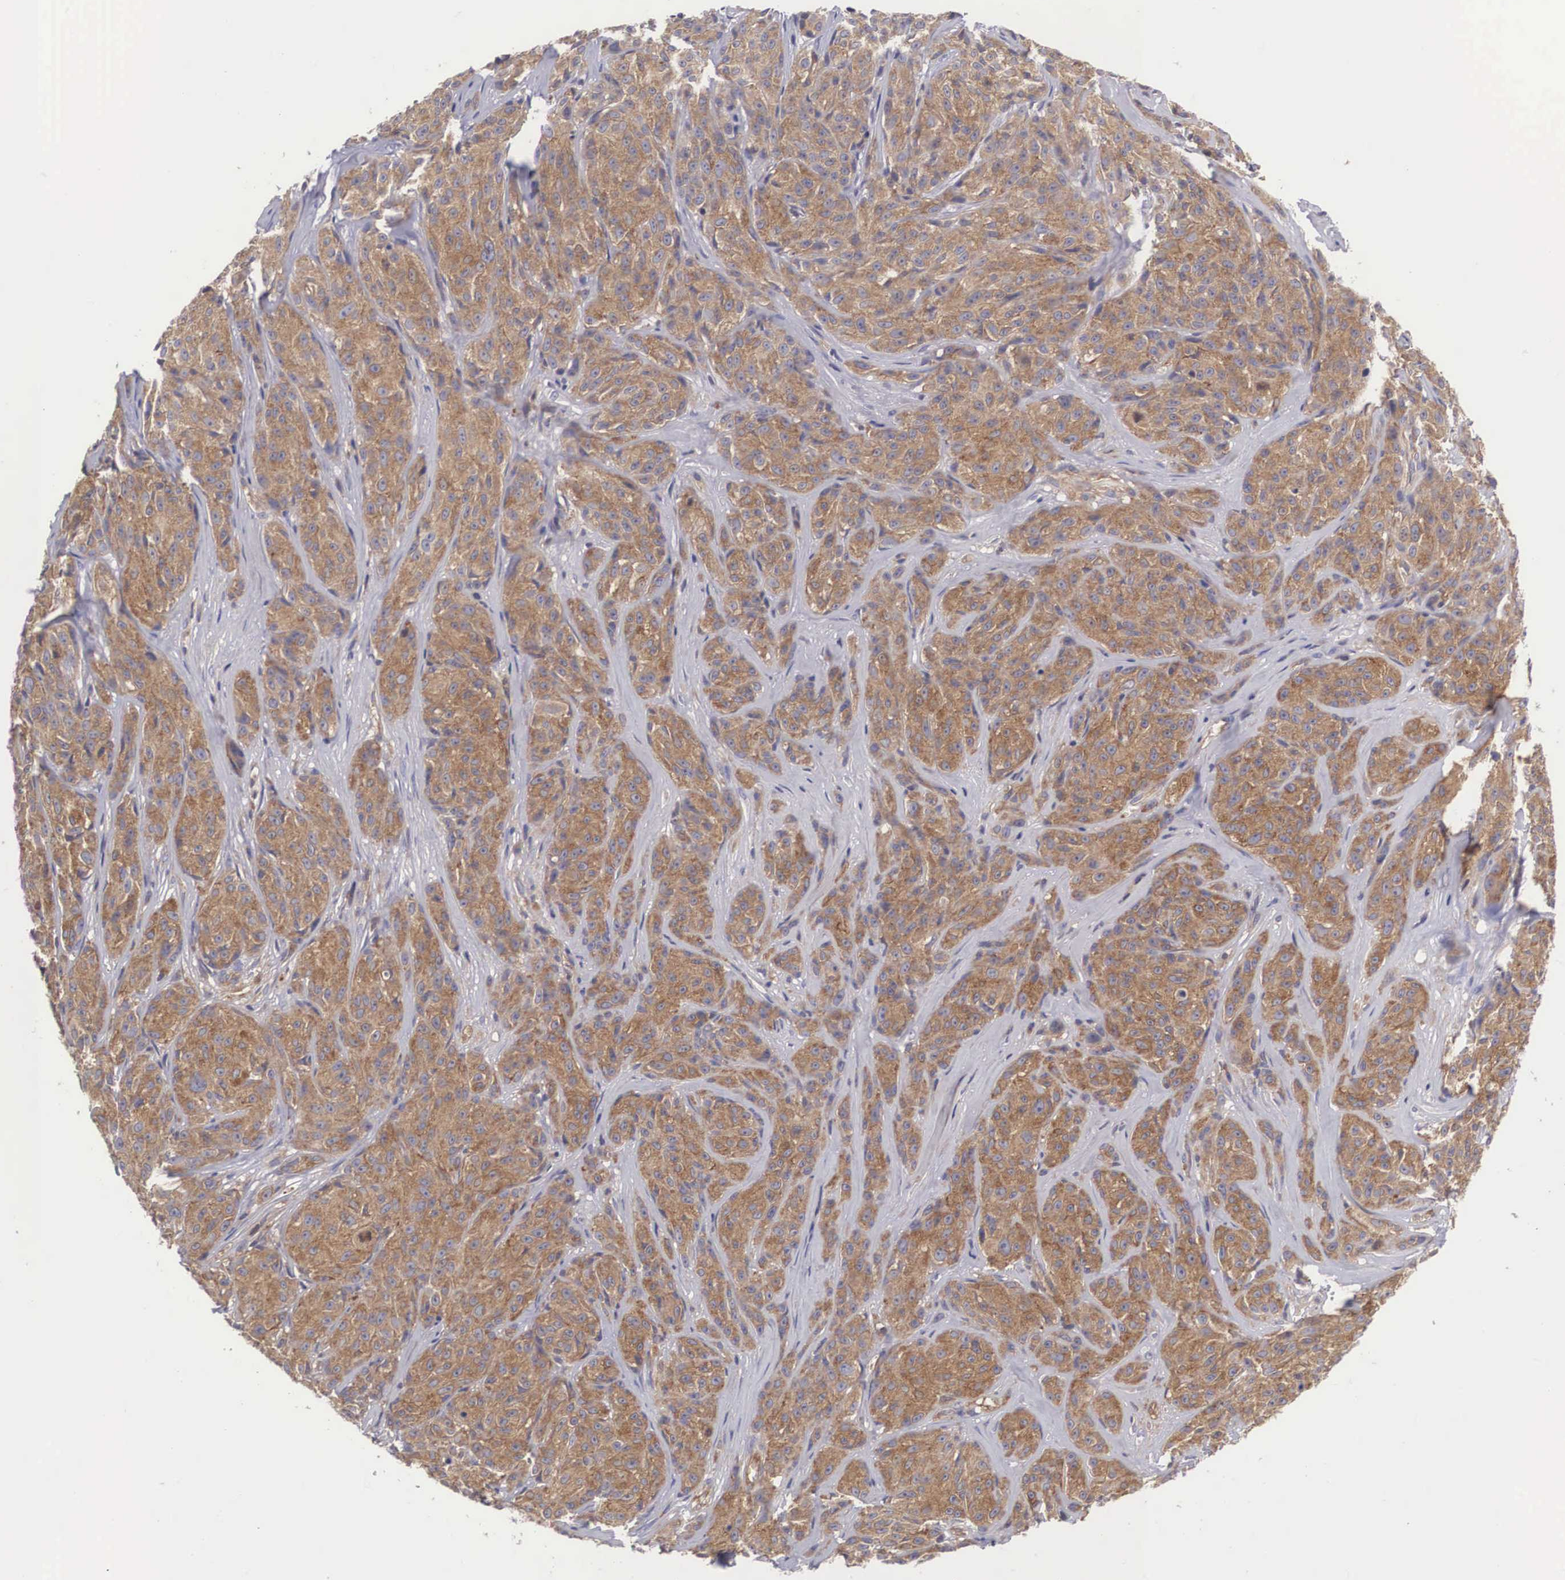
{"staining": {"intensity": "moderate", "quantity": ">75%", "location": "cytoplasmic/membranous"}, "tissue": "melanoma", "cell_type": "Tumor cells", "image_type": "cancer", "snomed": [{"axis": "morphology", "description": "Malignant melanoma, NOS"}, {"axis": "topography", "description": "Skin"}], "caption": "The histopathology image reveals immunohistochemical staining of malignant melanoma. There is moderate cytoplasmic/membranous staining is identified in approximately >75% of tumor cells.", "gene": "GRIPAP1", "patient": {"sex": "male", "age": 56}}